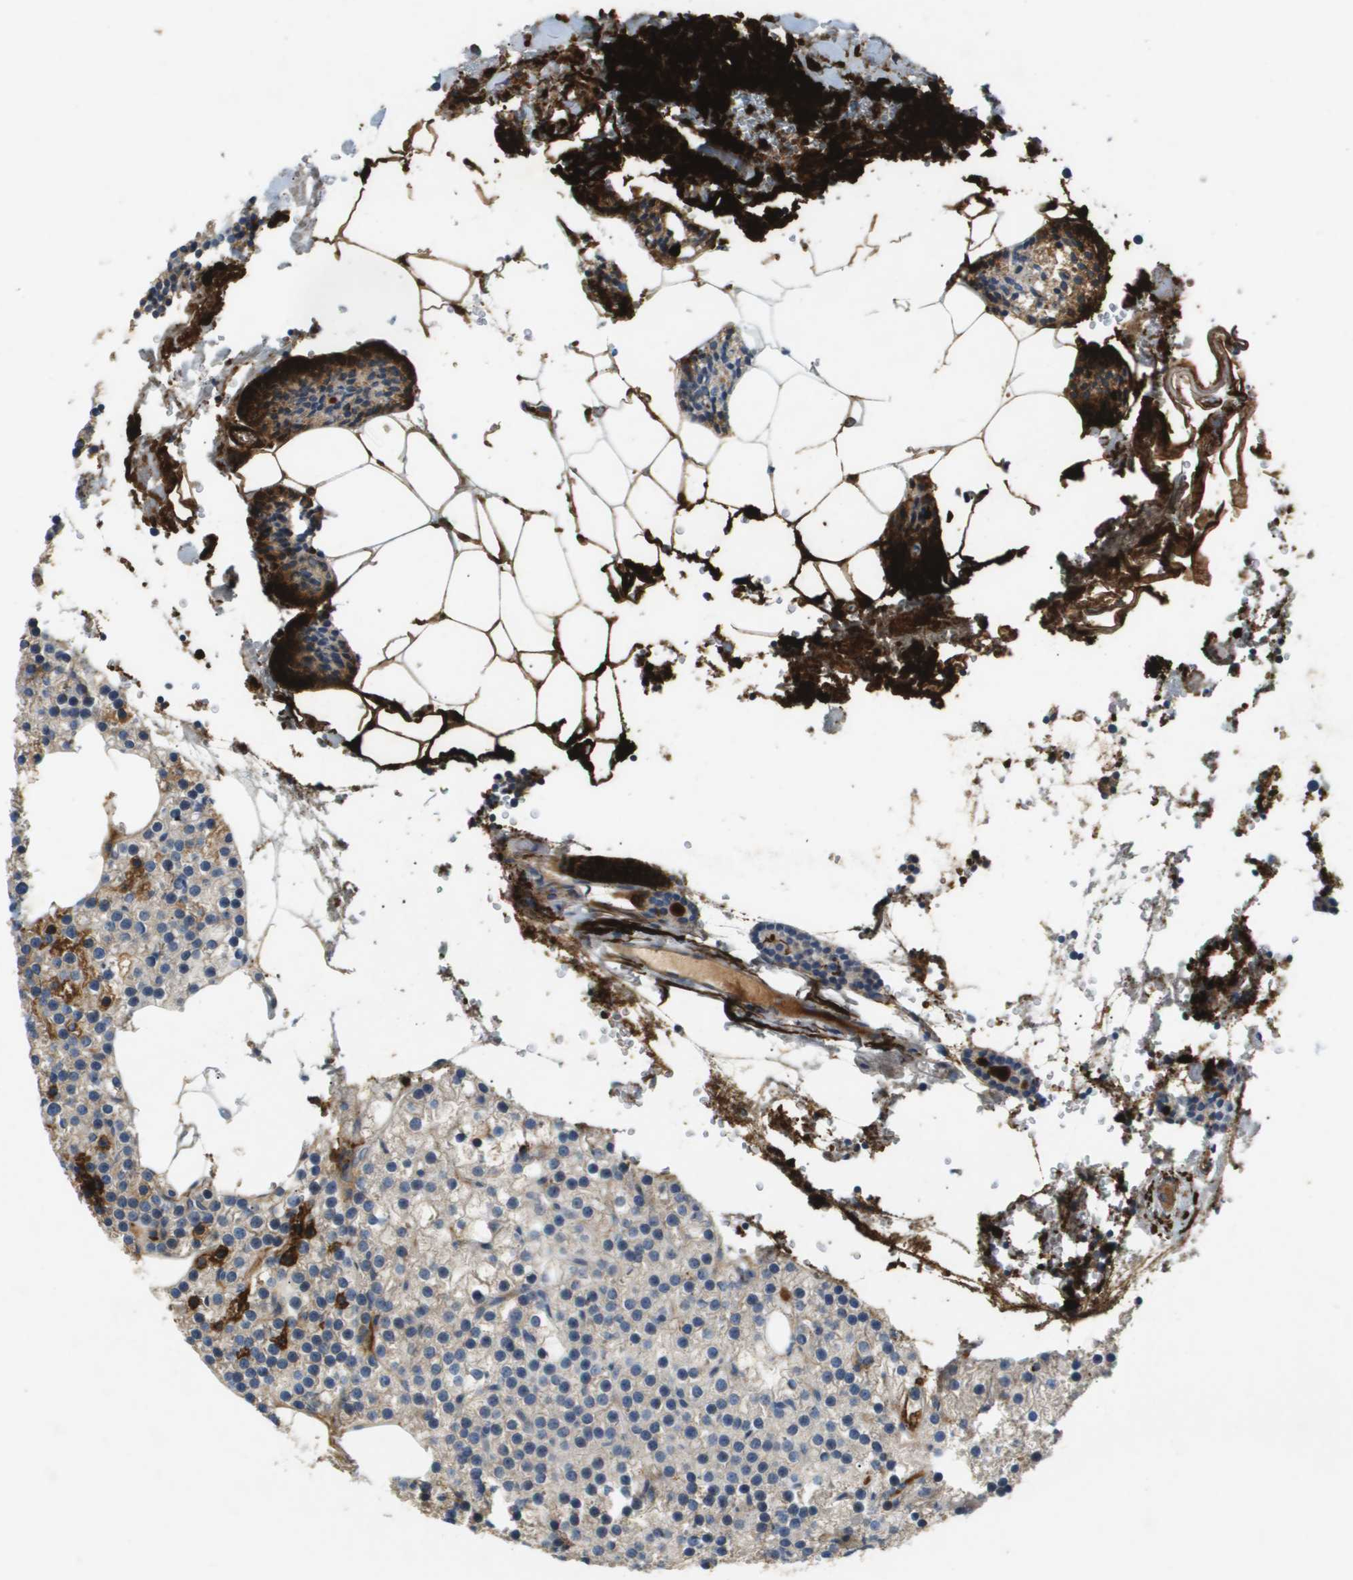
{"staining": {"intensity": "weak", "quantity": "25%-75%", "location": "cytoplasmic/membranous"}, "tissue": "parathyroid gland", "cell_type": "Glandular cells", "image_type": "normal", "snomed": [{"axis": "morphology", "description": "Normal tissue, NOS"}, {"axis": "morphology", "description": "Adenoma, NOS"}, {"axis": "topography", "description": "Parathyroid gland"}], "caption": "IHC (DAB) staining of unremarkable parathyroid gland exhibits weak cytoplasmic/membranous protein expression in approximately 25%-75% of glandular cells. The staining was performed using DAB to visualize the protein expression in brown, while the nuclei were stained in blue with hematoxylin (Magnification: 20x).", "gene": "VTN", "patient": {"sex": "female", "age": 70}}